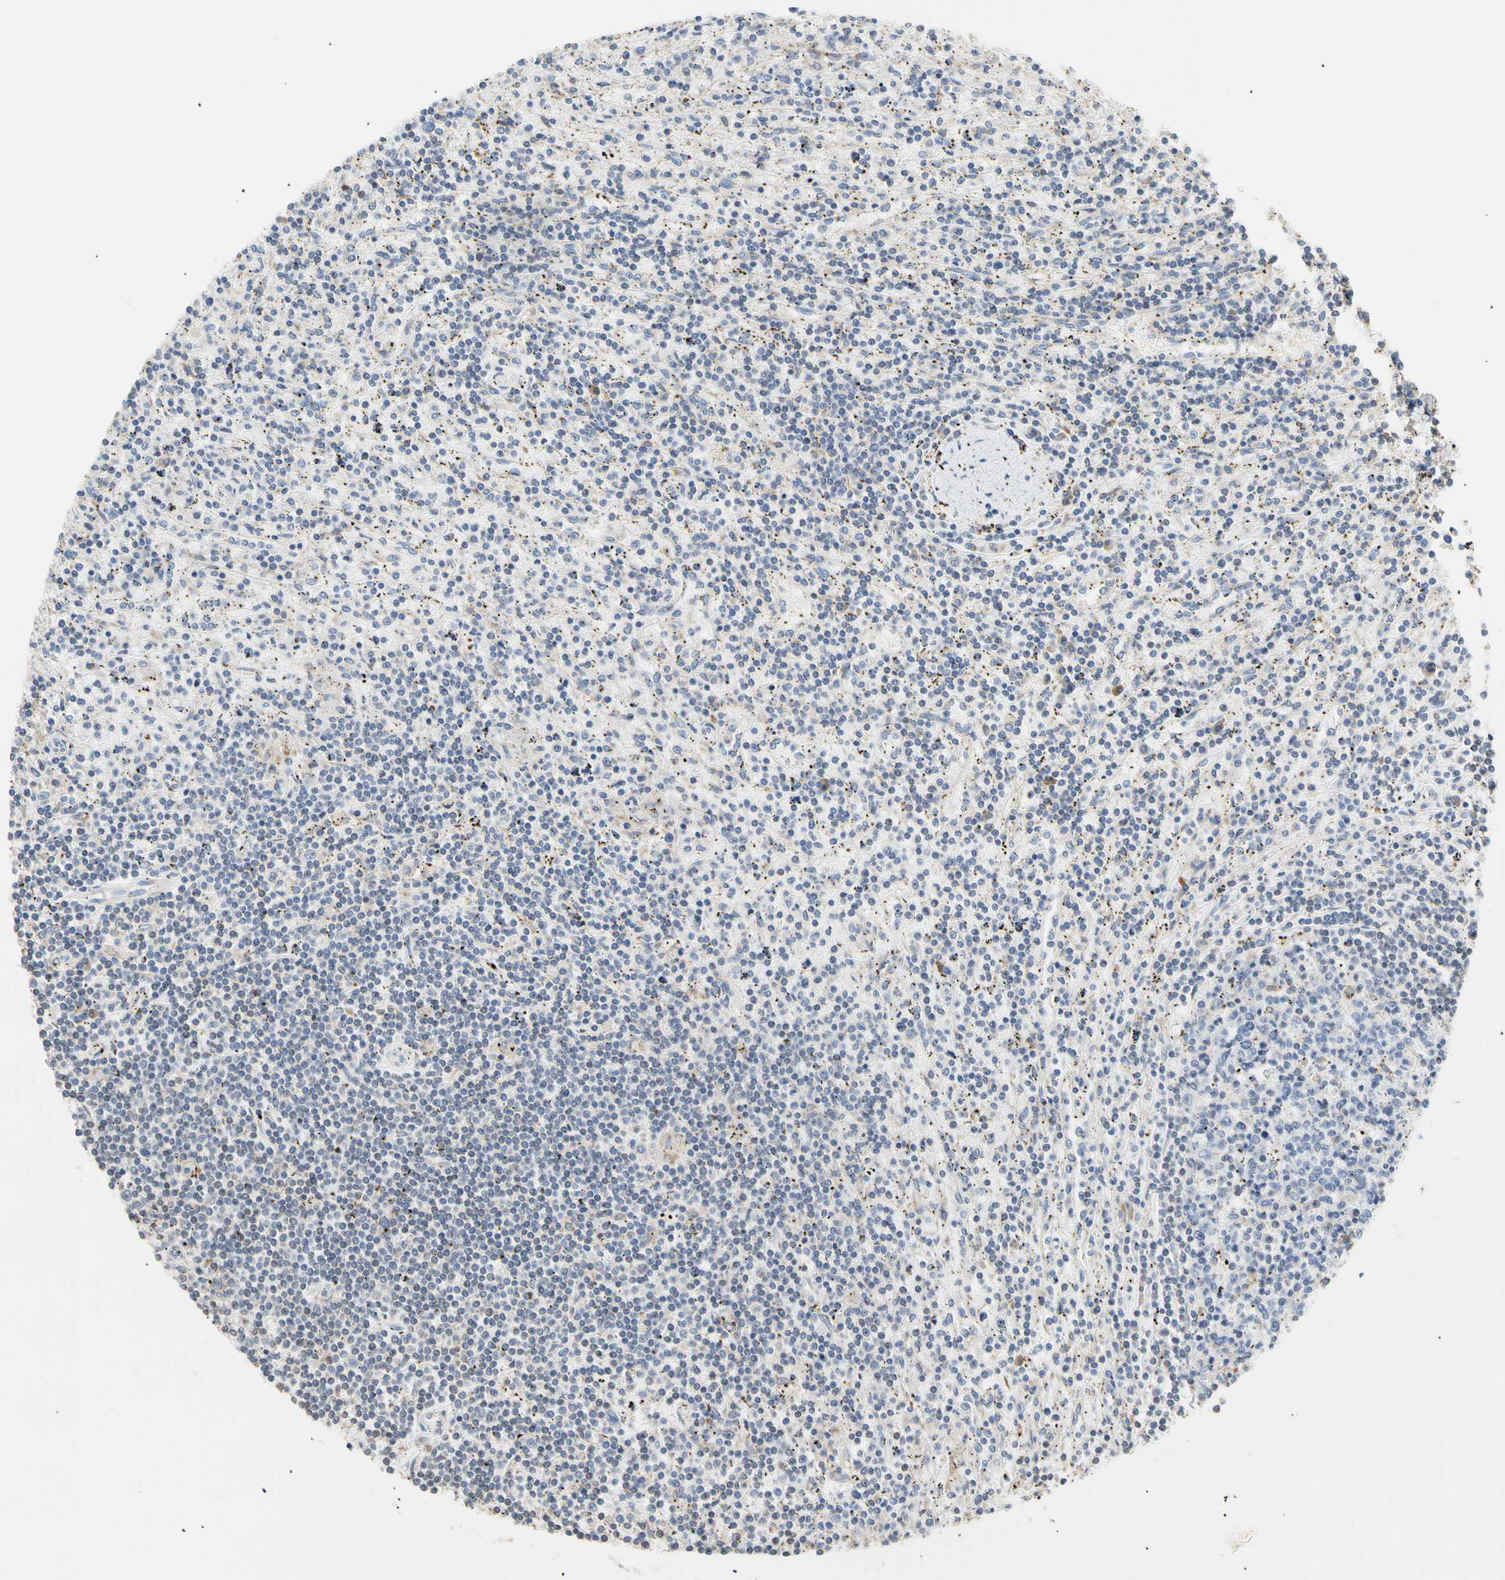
{"staining": {"intensity": "negative", "quantity": "none", "location": "none"}, "tissue": "lymphoma", "cell_type": "Tumor cells", "image_type": "cancer", "snomed": [{"axis": "morphology", "description": "Malignant lymphoma, non-Hodgkin's type, Low grade"}, {"axis": "topography", "description": "Spleen"}], "caption": "IHC photomicrograph of neoplastic tissue: human malignant lymphoma, non-Hodgkin's type (low-grade) stained with DAB shows no significant protein staining in tumor cells. Nuclei are stained in blue.", "gene": "PLGRKT", "patient": {"sex": "male", "age": 76}}